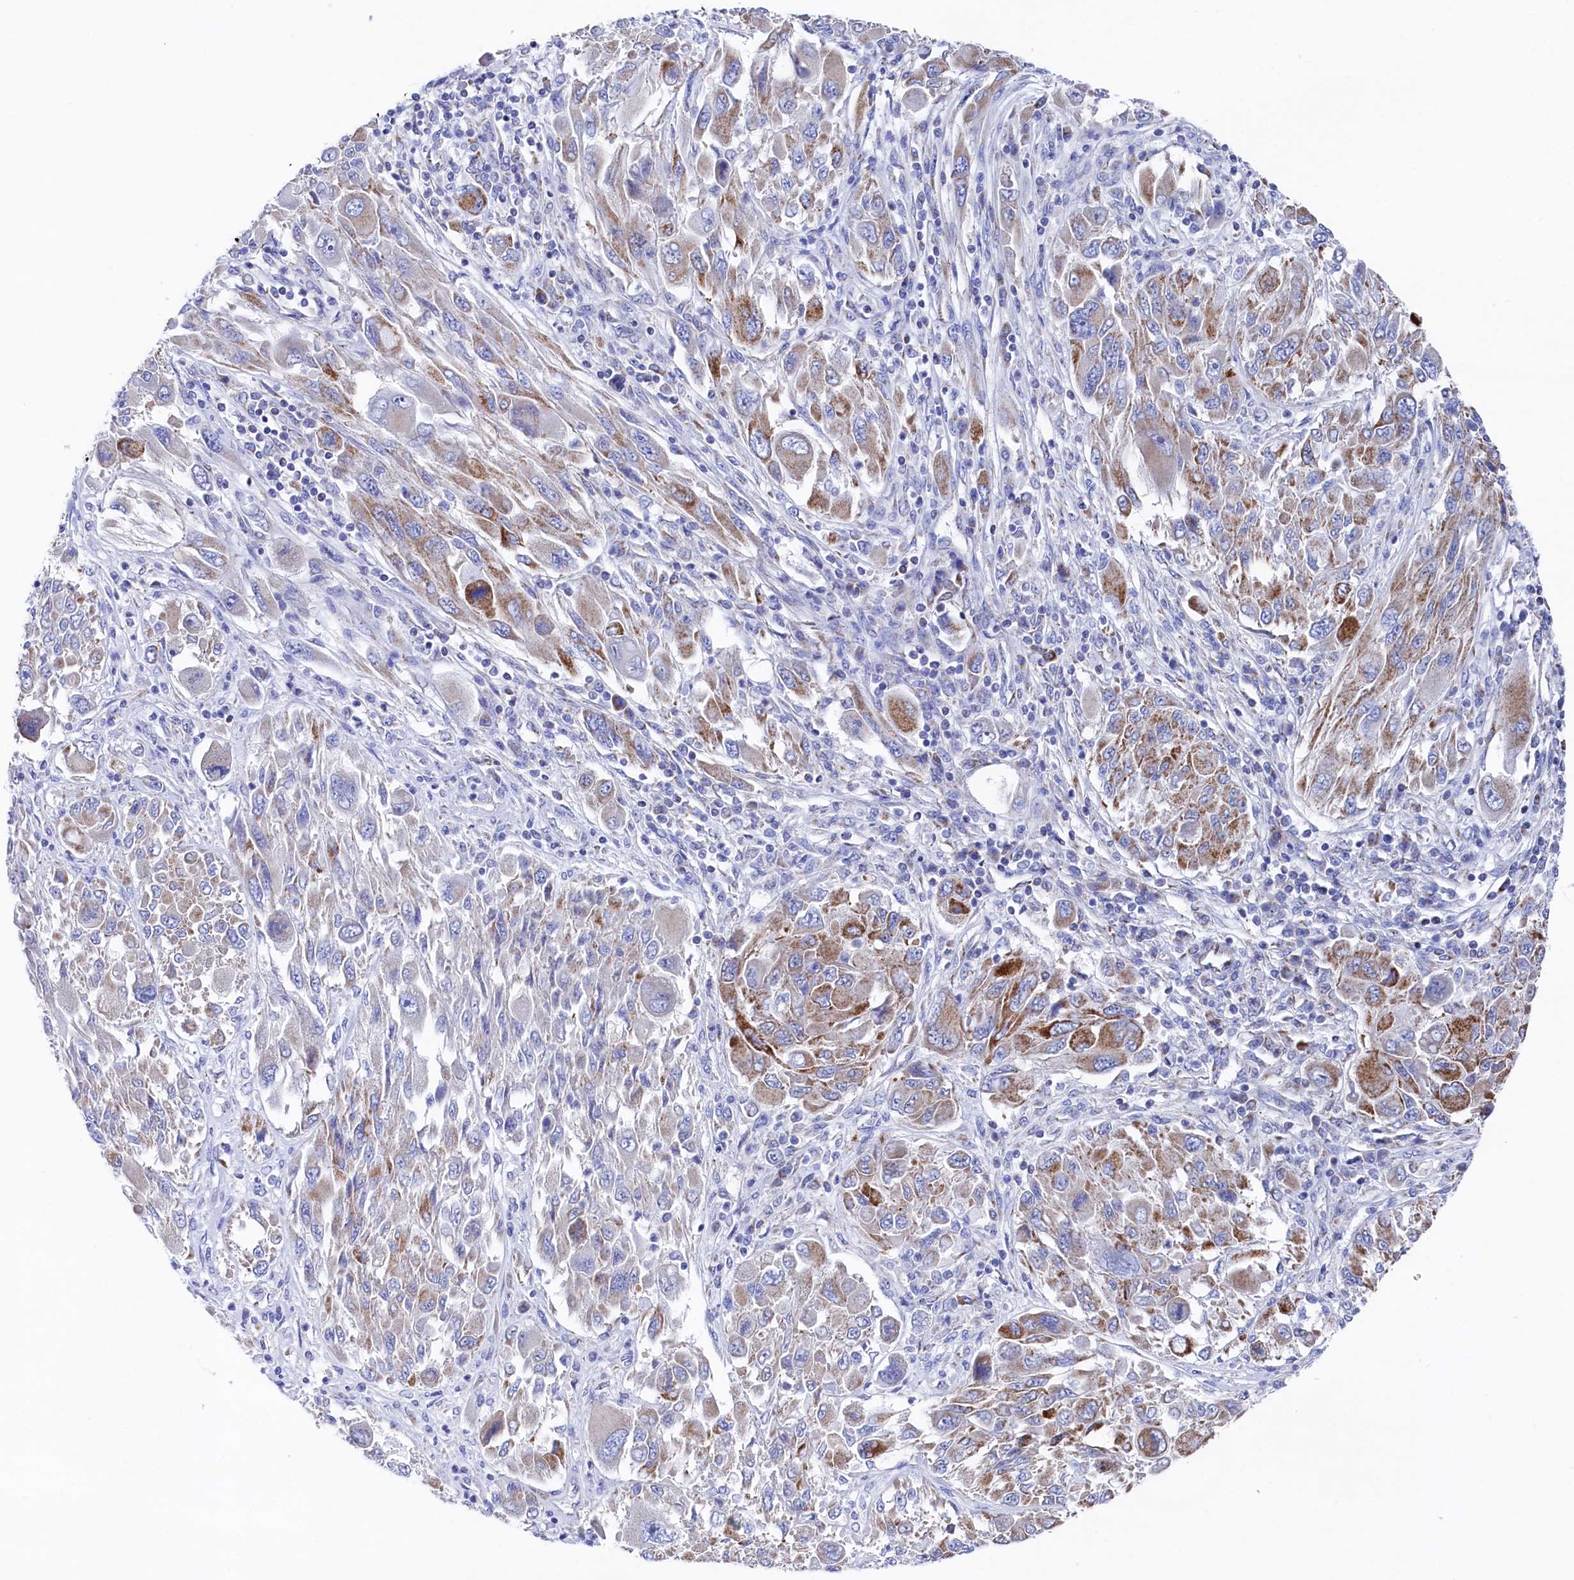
{"staining": {"intensity": "moderate", "quantity": "25%-75%", "location": "cytoplasmic/membranous"}, "tissue": "melanoma", "cell_type": "Tumor cells", "image_type": "cancer", "snomed": [{"axis": "morphology", "description": "Malignant melanoma, NOS"}, {"axis": "topography", "description": "Skin"}], "caption": "This micrograph exhibits immunohistochemistry (IHC) staining of malignant melanoma, with medium moderate cytoplasmic/membranous staining in about 25%-75% of tumor cells.", "gene": "MMAB", "patient": {"sex": "female", "age": 91}}